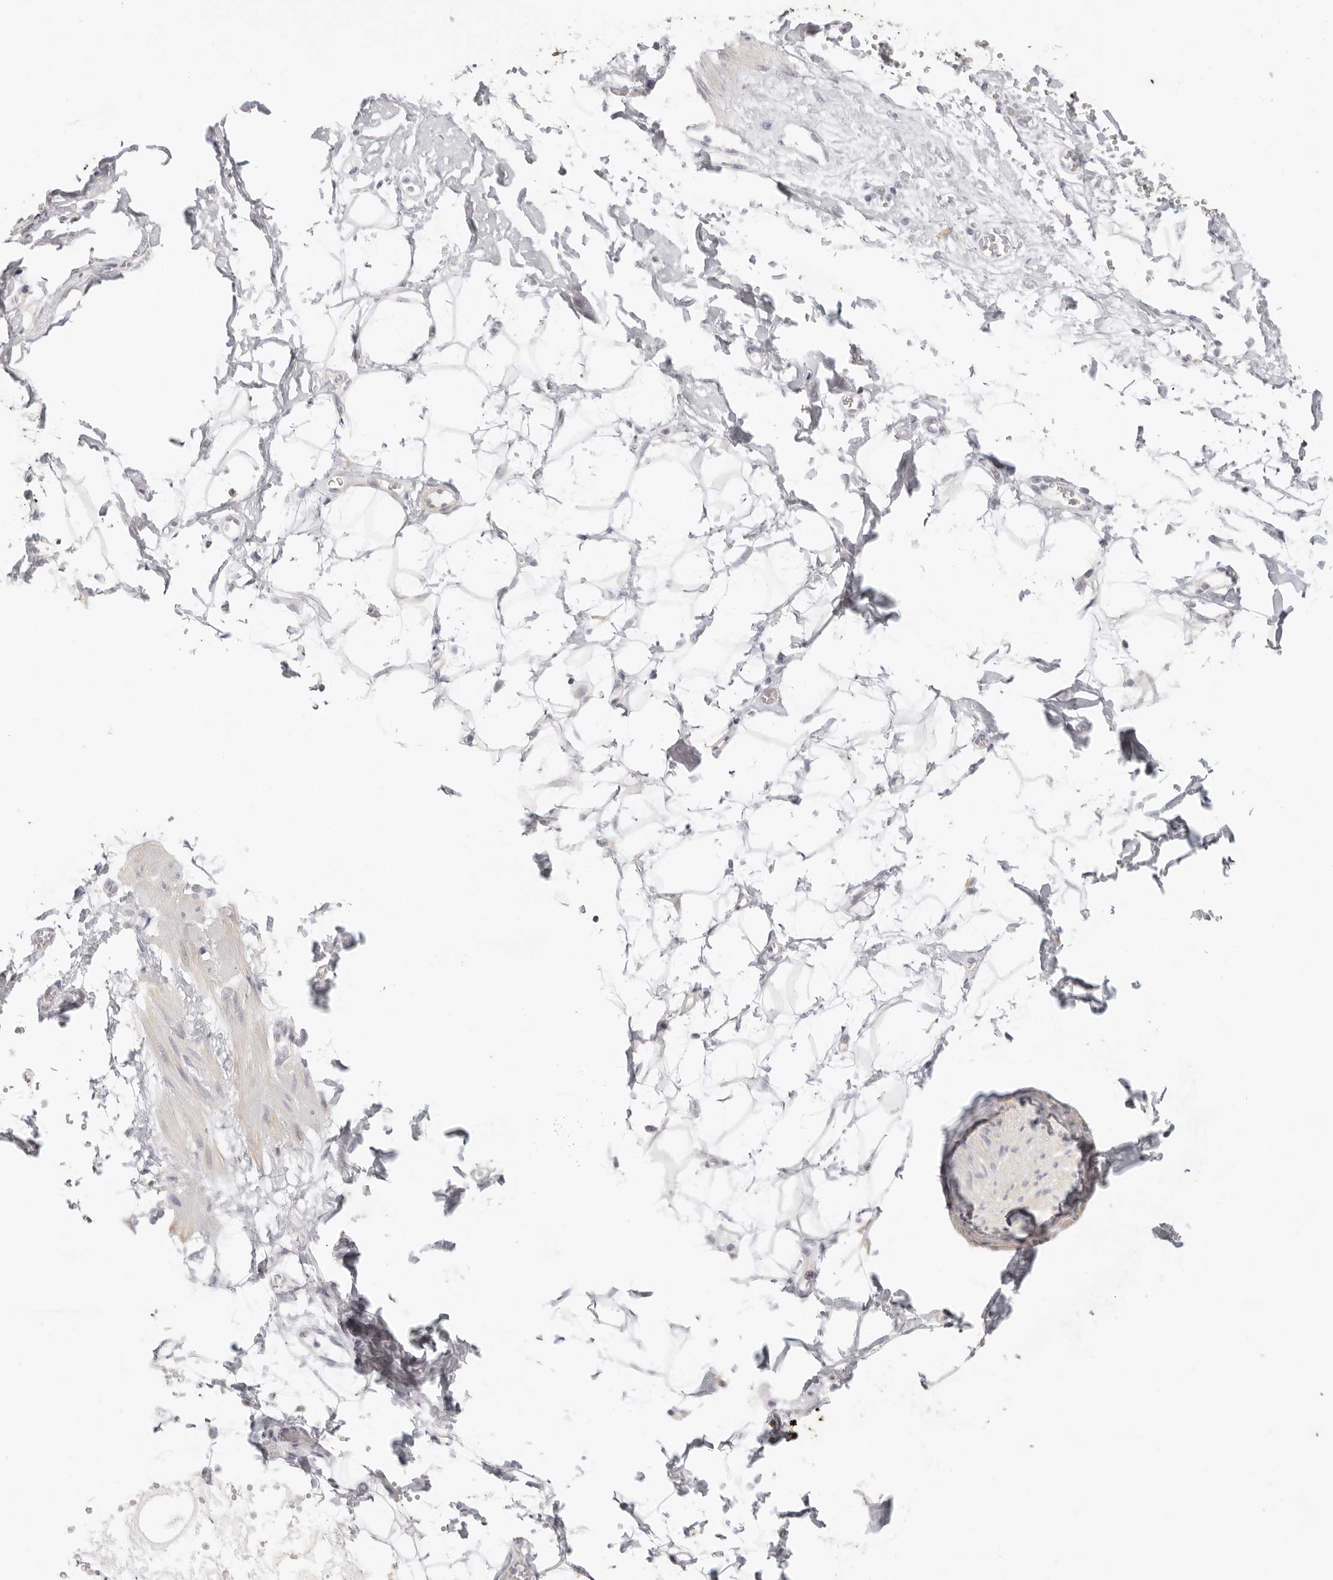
{"staining": {"intensity": "negative", "quantity": "none", "location": "none"}, "tissue": "adipose tissue", "cell_type": "Adipocytes", "image_type": "normal", "snomed": [{"axis": "morphology", "description": "Normal tissue, NOS"}, {"axis": "morphology", "description": "Adenocarcinoma, NOS"}, {"axis": "topography", "description": "Pancreas"}, {"axis": "topography", "description": "Peripheral nerve tissue"}], "caption": "The photomicrograph displays no staining of adipocytes in unremarkable adipose tissue.", "gene": "RXFP1", "patient": {"sex": "male", "age": 59}}